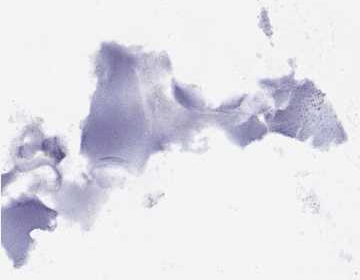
{"staining": {"intensity": "negative", "quantity": "none", "location": "none"}, "tissue": "soft tissue", "cell_type": "Fibroblasts", "image_type": "normal", "snomed": [{"axis": "morphology", "description": "Normal tissue, NOS"}, {"axis": "morphology", "description": "Squamous cell carcinoma, NOS"}, {"axis": "topography", "description": "Cartilage tissue"}, {"axis": "topography", "description": "Lung"}], "caption": "This is a image of immunohistochemistry (IHC) staining of normal soft tissue, which shows no positivity in fibroblasts.", "gene": "BMX", "patient": {"sex": "male", "age": 66}}